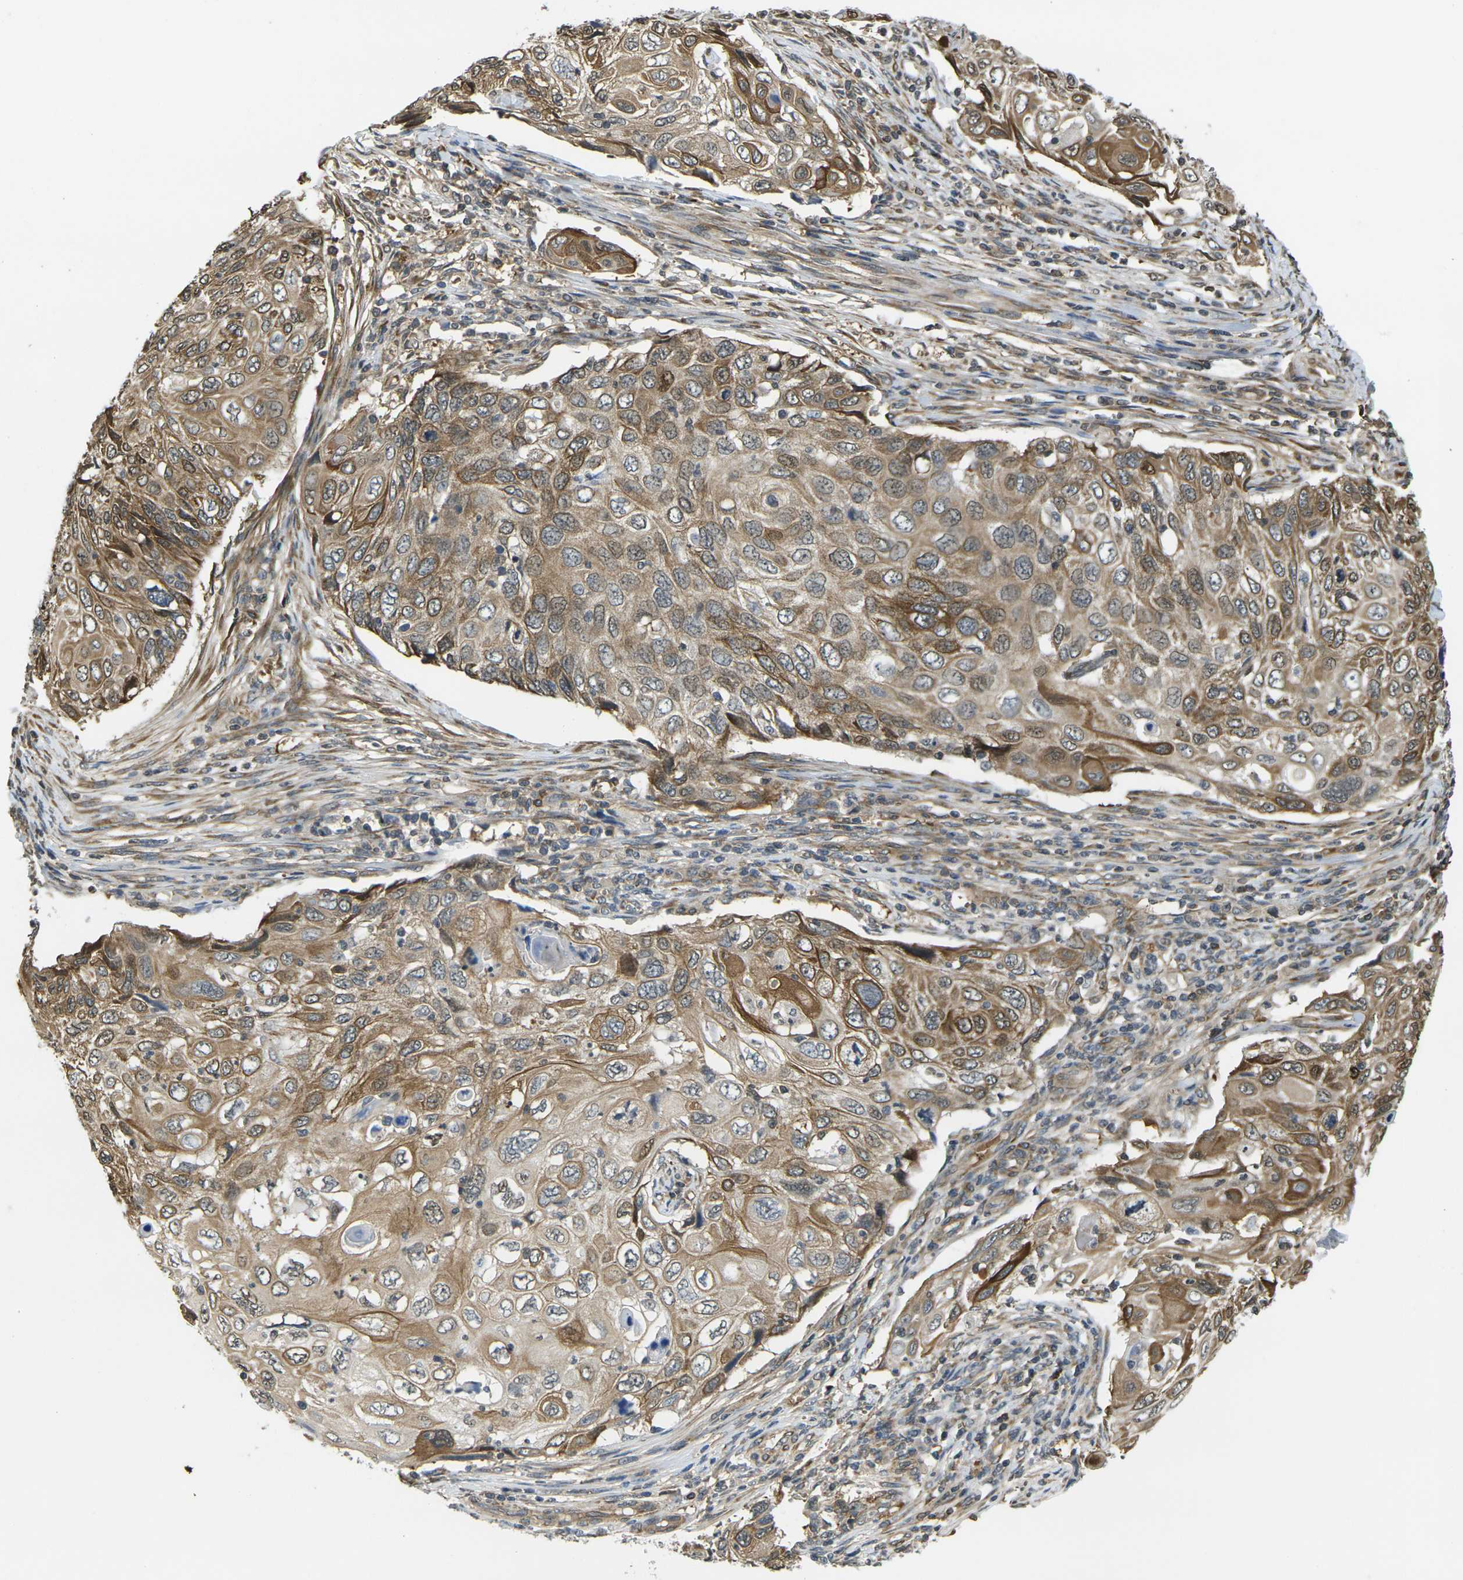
{"staining": {"intensity": "moderate", "quantity": ">75%", "location": "cytoplasmic/membranous"}, "tissue": "cervical cancer", "cell_type": "Tumor cells", "image_type": "cancer", "snomed": [{"axis": "morphology", "description": "Squamous cell carcinoma, NOS"}, {"axis": "topography", "description": "Cervix"}], "caption": "An image of human squamous cell carcinoma (cervical) stained for a protein shows moderate cytoplasmic/membranous brown staining in tumor cells.", "gene": "CAST", "patient": {"sex": "female", "age": 70}}